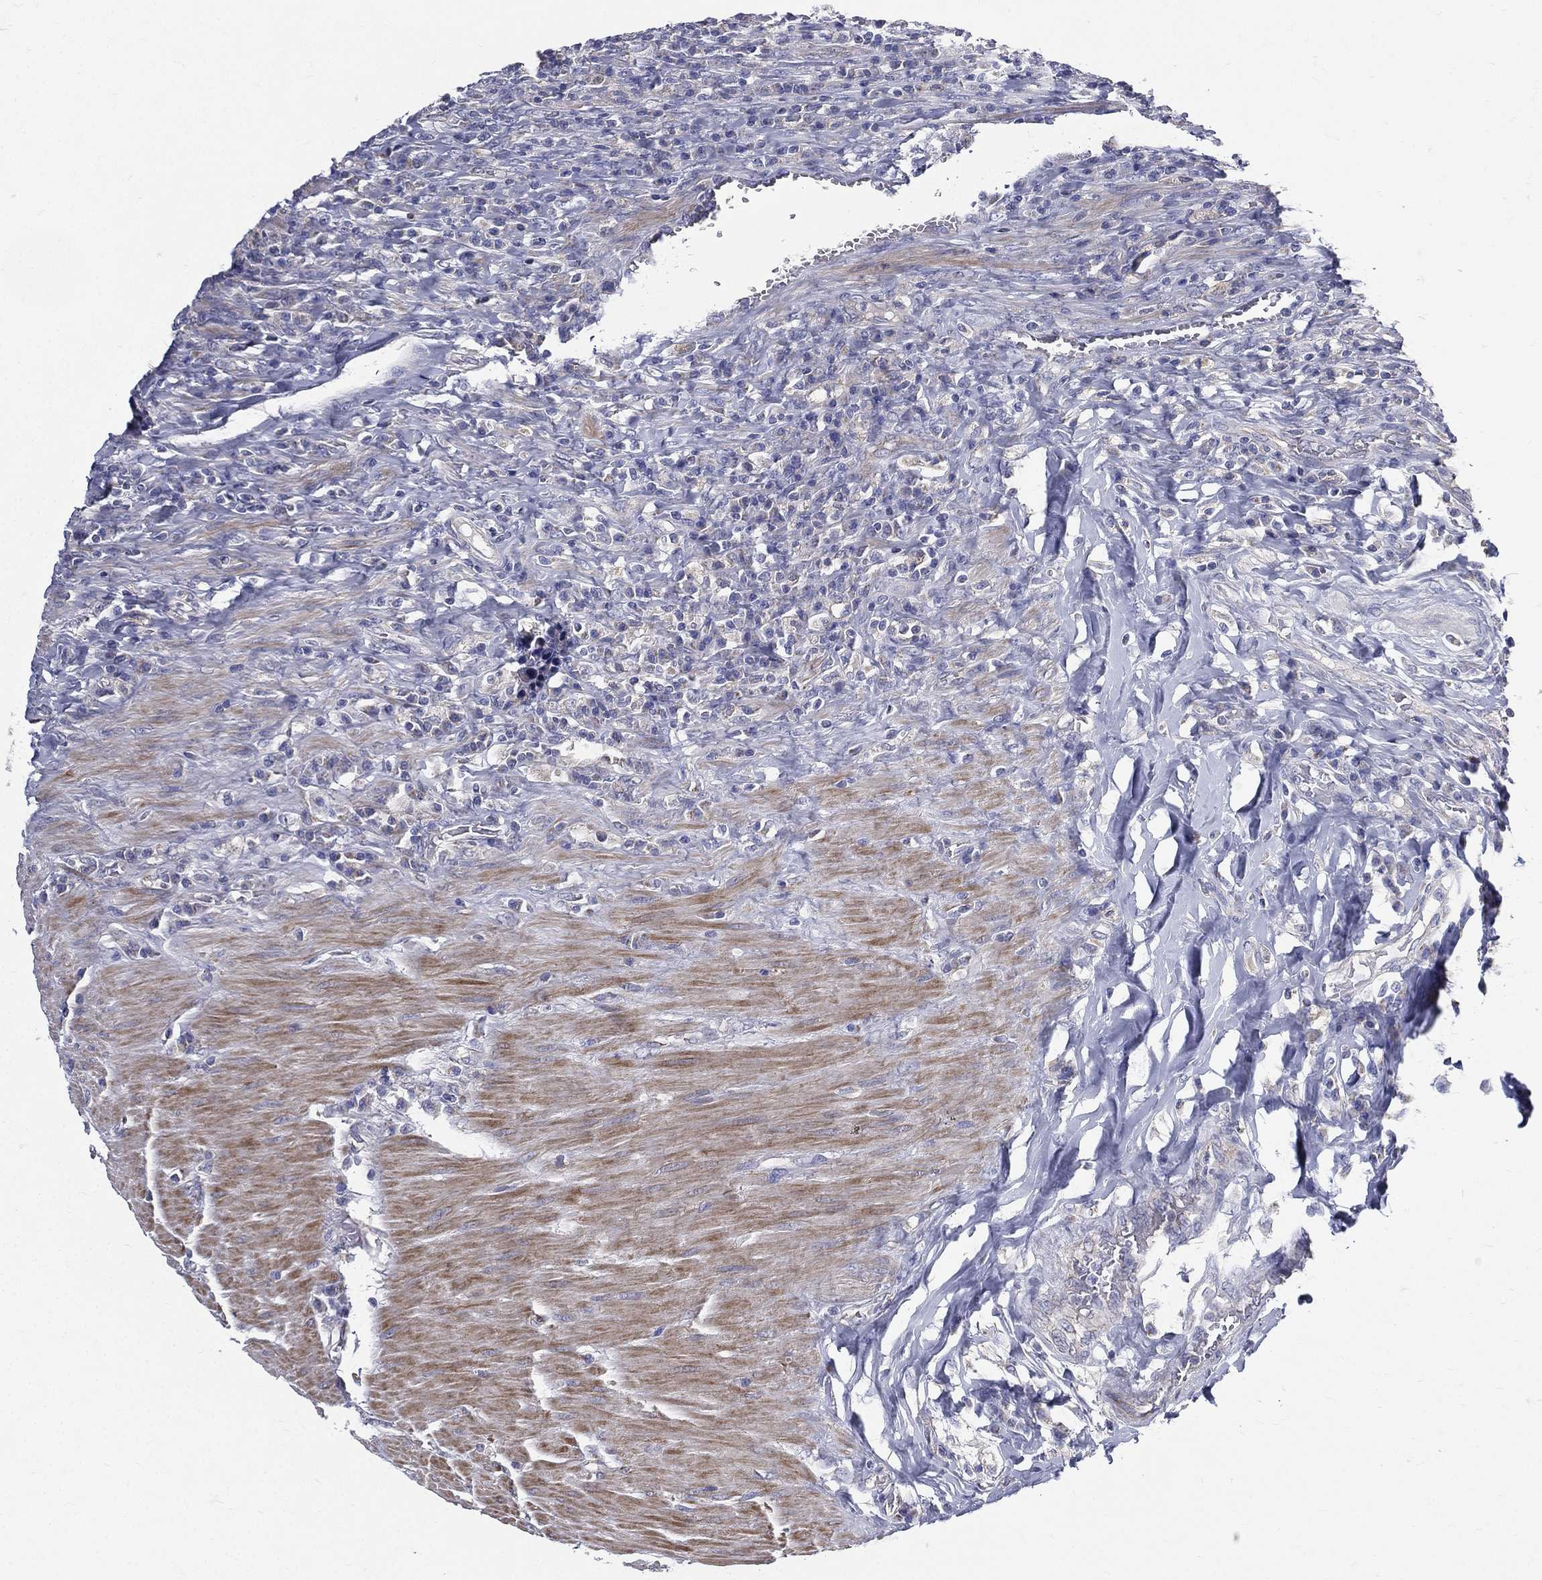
{"staining": {"intensity": "negative", "quantity": "none", "location": "none"}, "tissue": "colorectal cancer", "cell_type": "Tumor cells", "image_type": "cancer", "snomed": [{"axis": "morphology", "description": "Adenocarcinoma, NOS"}, {"axis": "topography", "description": "Colon"}], "caption": "Tumor cells are negative for brown protein staining in colorectal cancer.", "gene": "PWWP3A", "patient": {"sex": "female", "age": 86}}